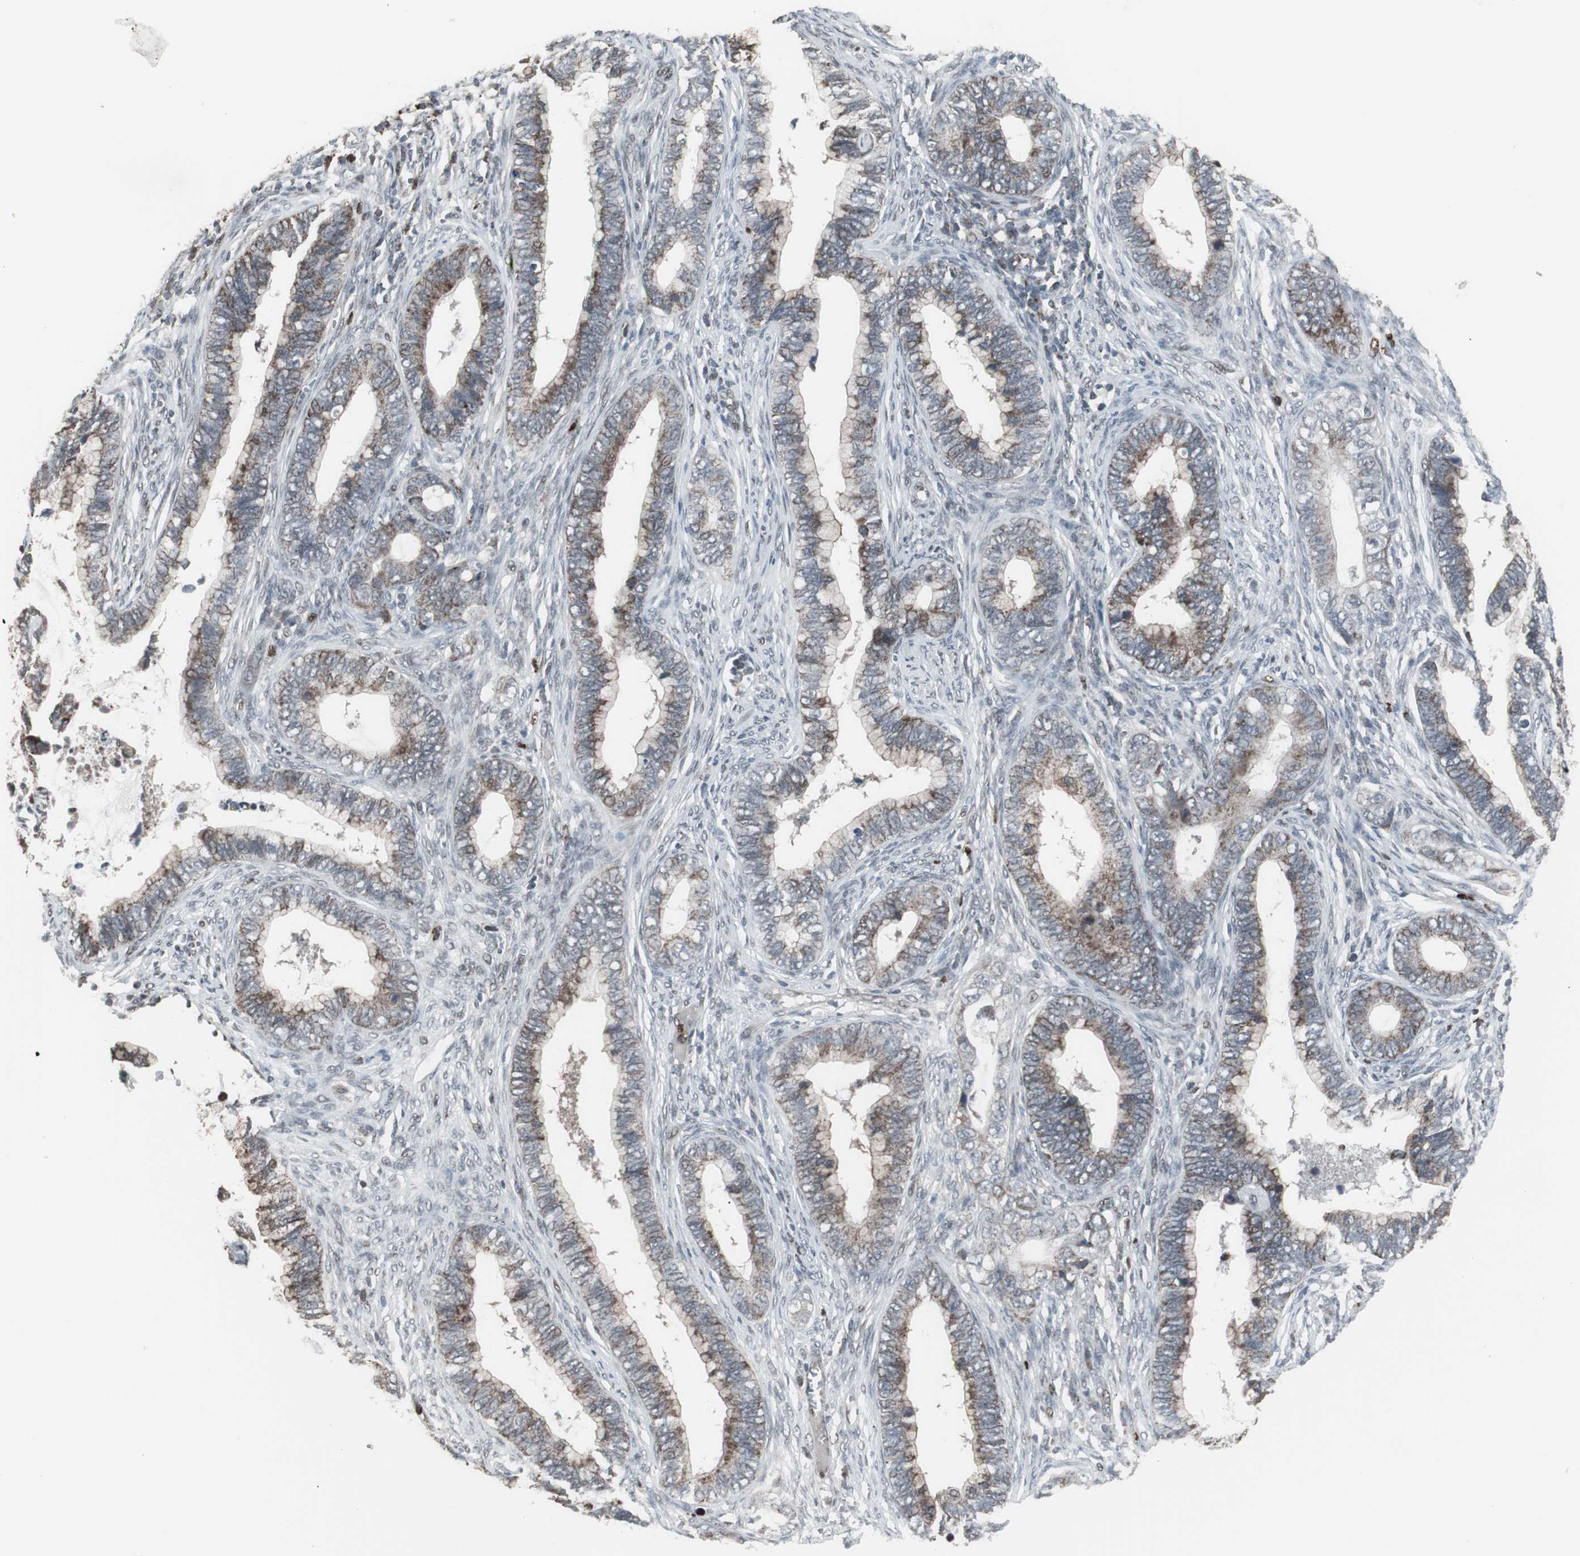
{"staining": {"intensity": "moderate", "quantity": "25%-75%", "location": "cytoplasmic/membranous"}, "tissue": "cervical cancer", "cell_type": "Tumor cells", "image_type": "cancer", "snomed": [{"axis": "morphology", "description": "Adenocarcinoma, NOS"}, {"axis": "topography", "description": "Cervix"}], "caption": "Approximately 25%-75% of tumor cells in human cervical adenocarcinoma demonstrate moderate cytoplasmic/membranous protein positivity as visualized by brown immunohistochemical staining.", "gene": "RXRA", "patient": {"sex": "female", "age": 44}}